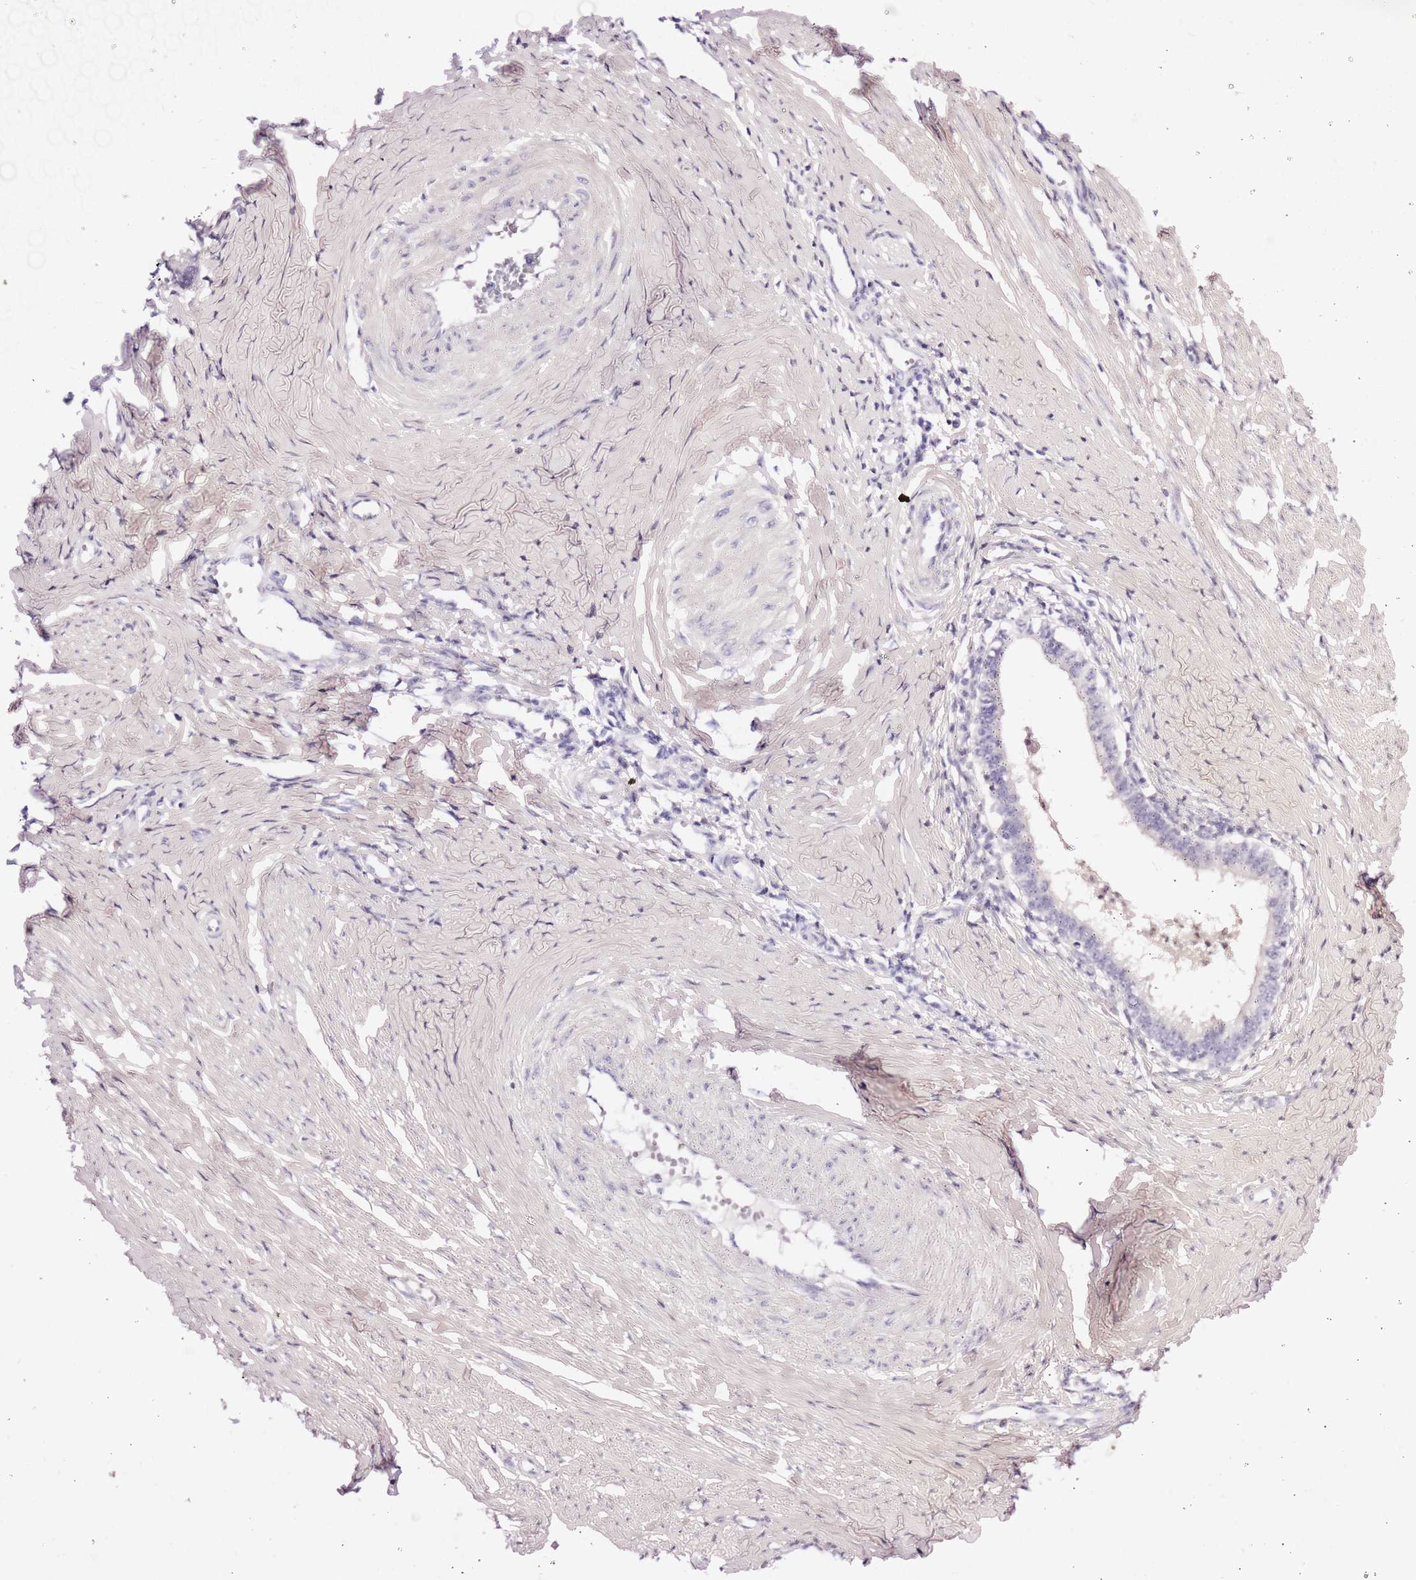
{"staining": {"intensity": "negative", "quantity": "none", "location": "none"}, "tissue": "cervical cancer", "cell_type": "Tumor cells", "image_type": "cancer", "snomed": [{"axis": "morphology", "description": "Adenocarcinoma, NOS"}, {"axis": "topography", "description": "Cervix"}], "caption": "A micrograph of human cervical adenocarcinoma is negative for staining in tumor cells.", "gene": "LIPF", "patient": {"sex": "female", "age": 36}}